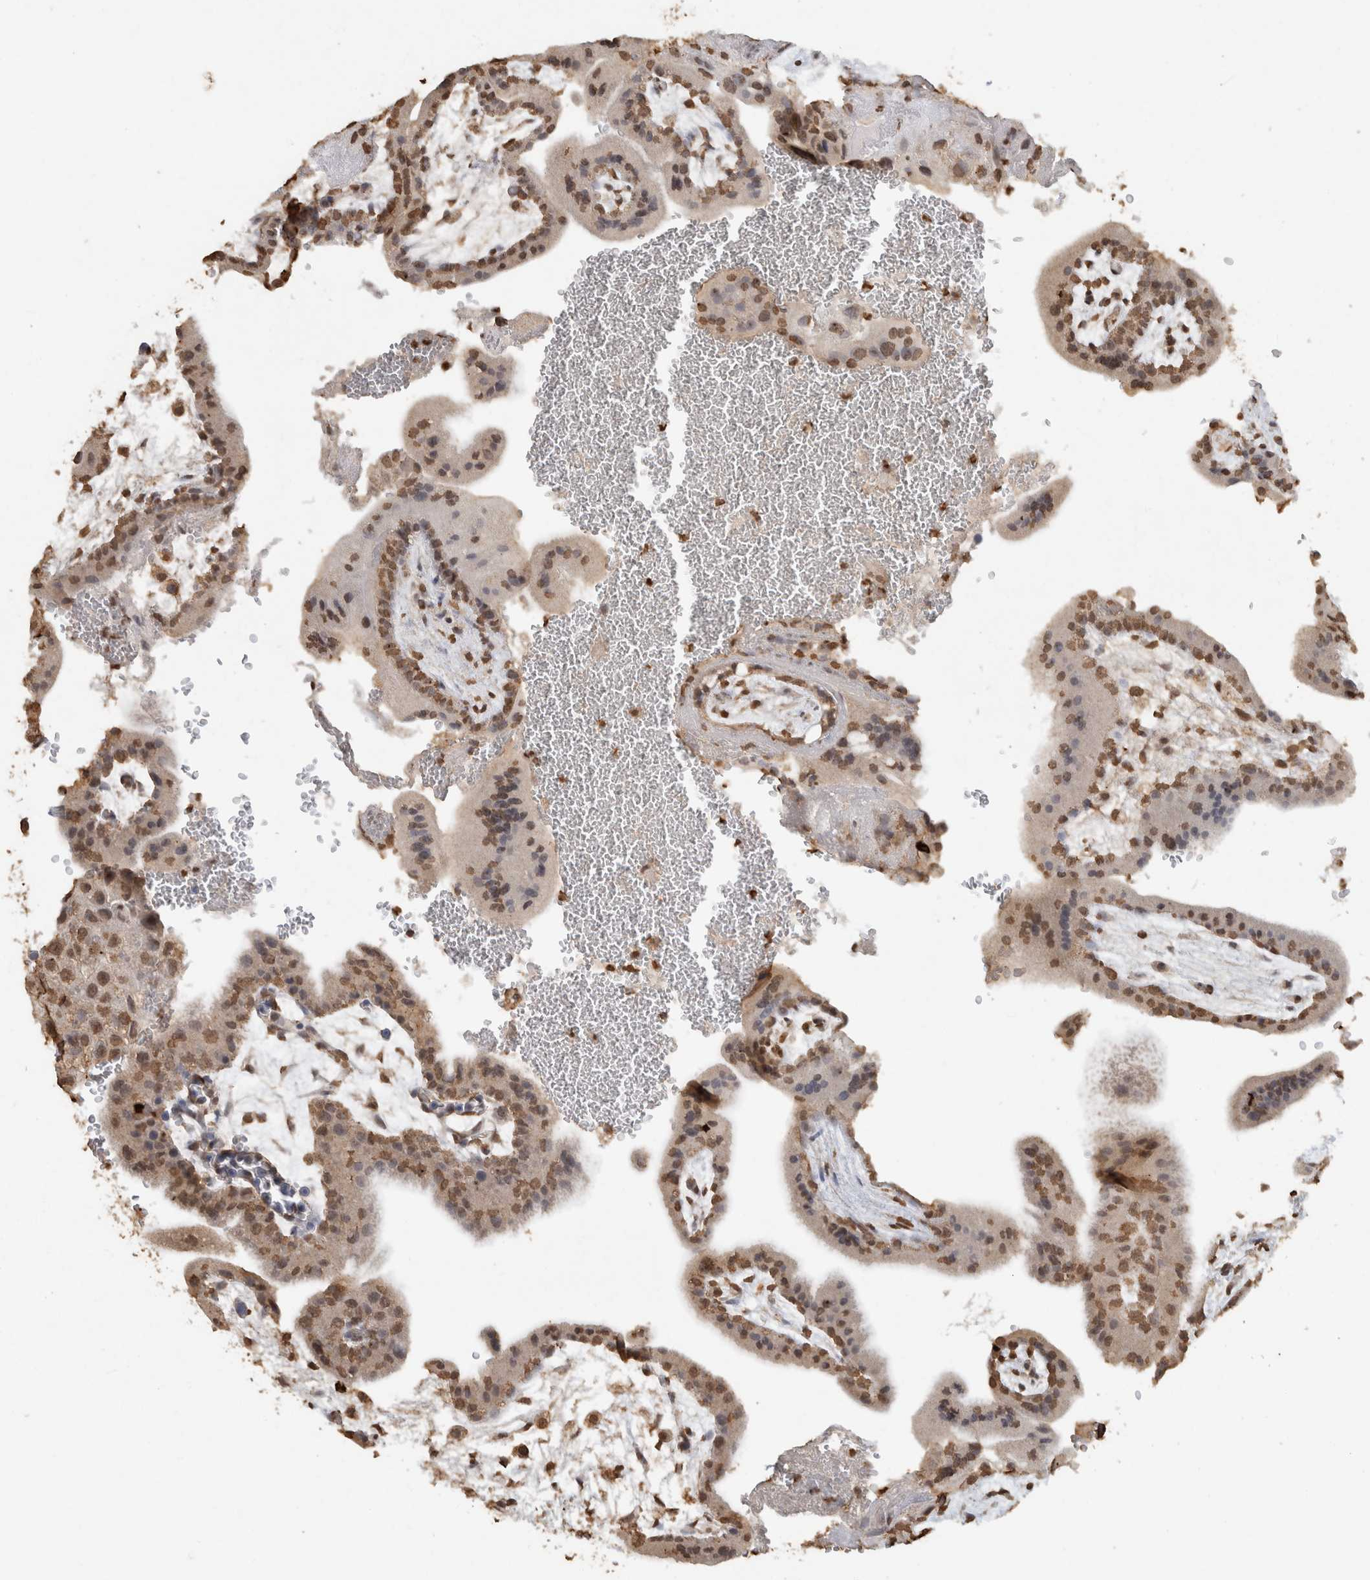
{"staining": {"intensity": "strong", "quantity": ">75%", "location": "nuclear"}, "tissue": "placenta", "cell_type": "Decidual cells", "image_type": "normal", "snomed": [{"axis": "morphology", "description": "Normal tissue, NOS"}, {"axis": "topography", "description": "Placenta"}], "caption": "An image showing strong nuclear expression in approximately >75% of decidual cells in normal placenta, as visualized by brown immunohistochemical staining.", "gene": "HAND2", "patient": {"sex": "female", "age": 35}}